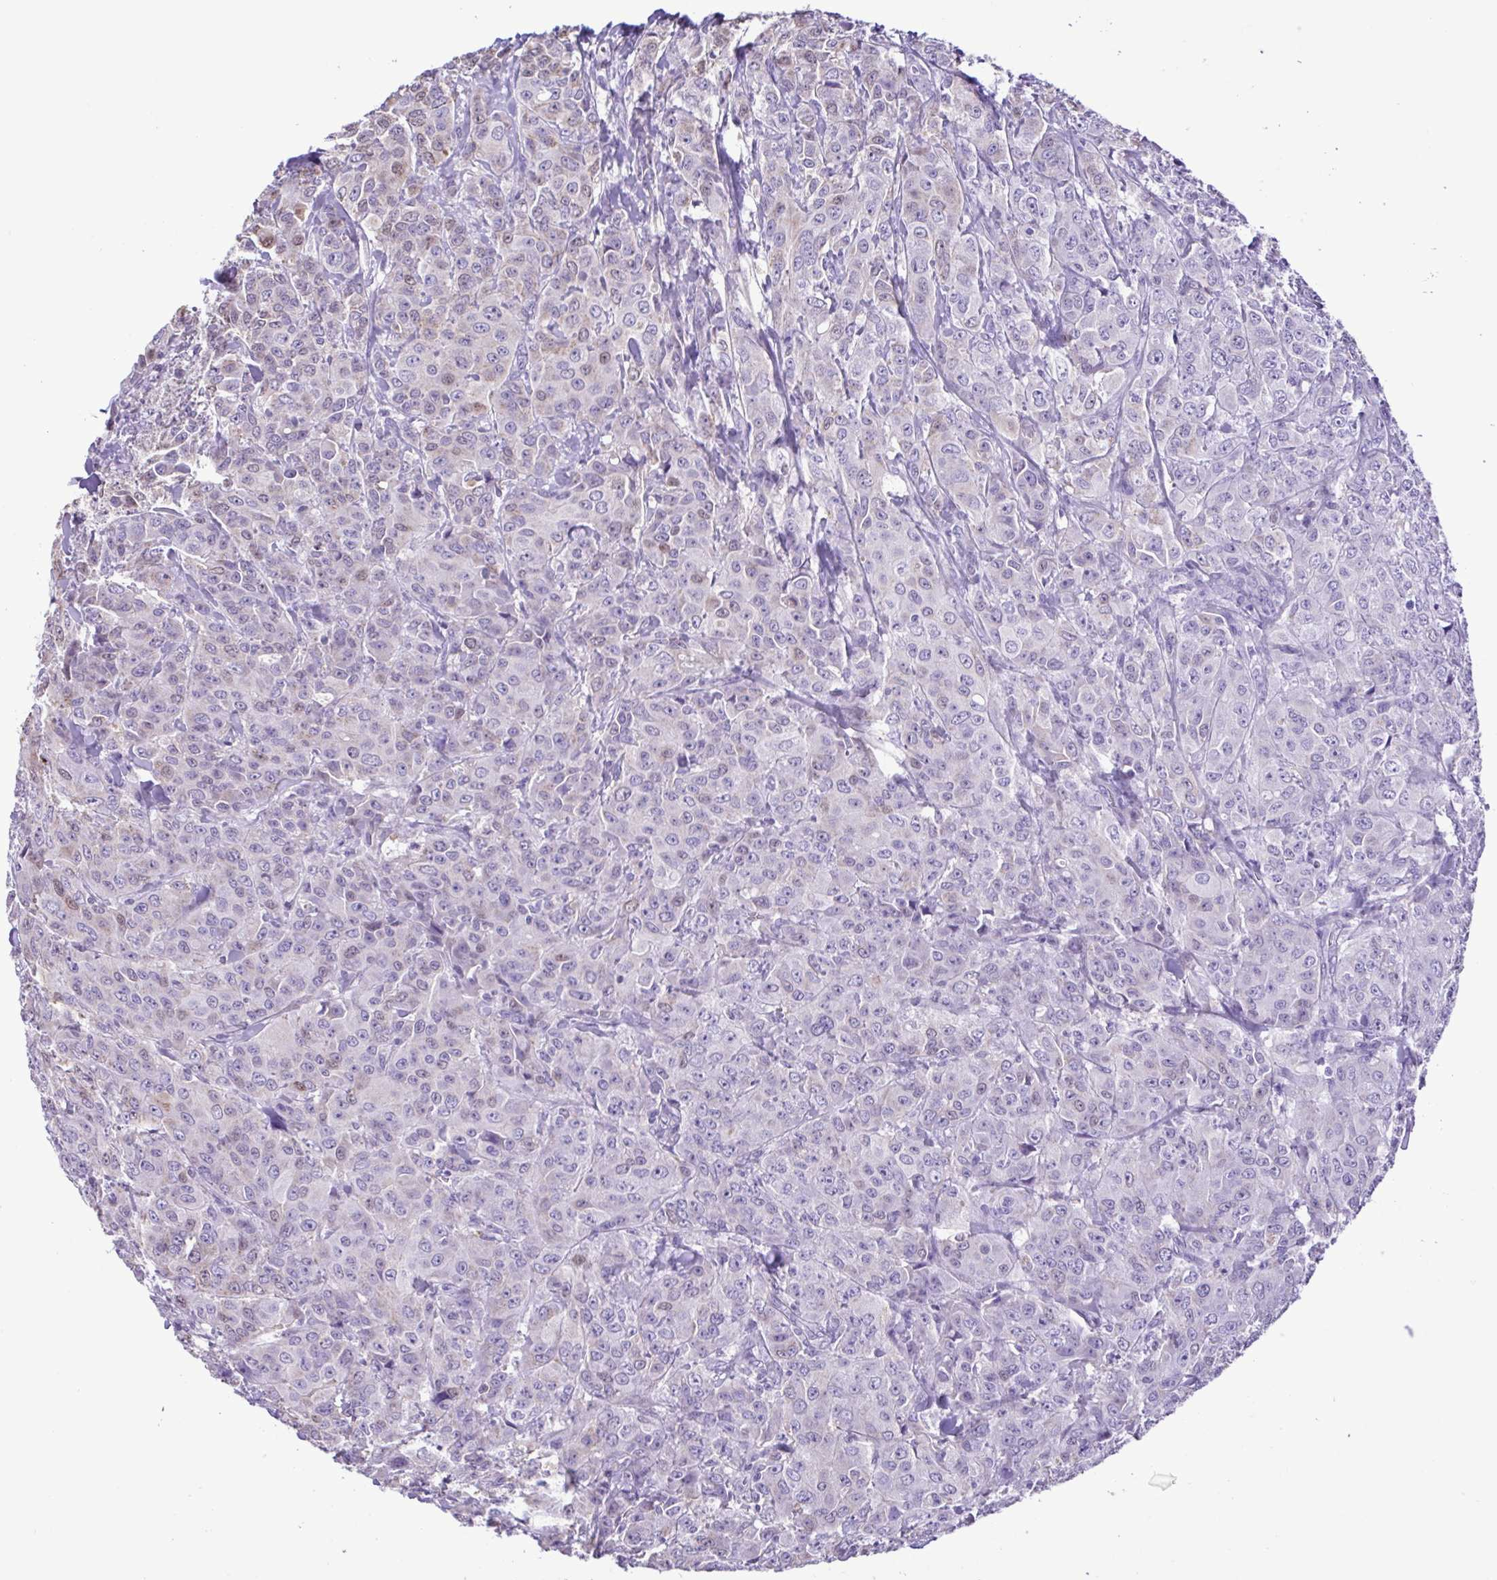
{"staining": {"intensity": "weak", "quantity": "<25%", "location": "cytoplasmic/membranous"}, "tissue": "breast cancer", "cell_type": "Tumor cells", "image_type": "cancer", "snomed": [{"axis": "morphology", "description": "Normal tissue, NOS"}, {"axis": "morphology", "description": "Duct carcinoma"}, {"axis": "topography", "description": "Breast"}], "caption": "A high-resolution micrograph shows IHC staining of breast invasive ductal carcinoma, which demonstrates no significant expression in tumor cells.", "gene": "CBY2", "patient": {"sex": "female", "age": 43}}